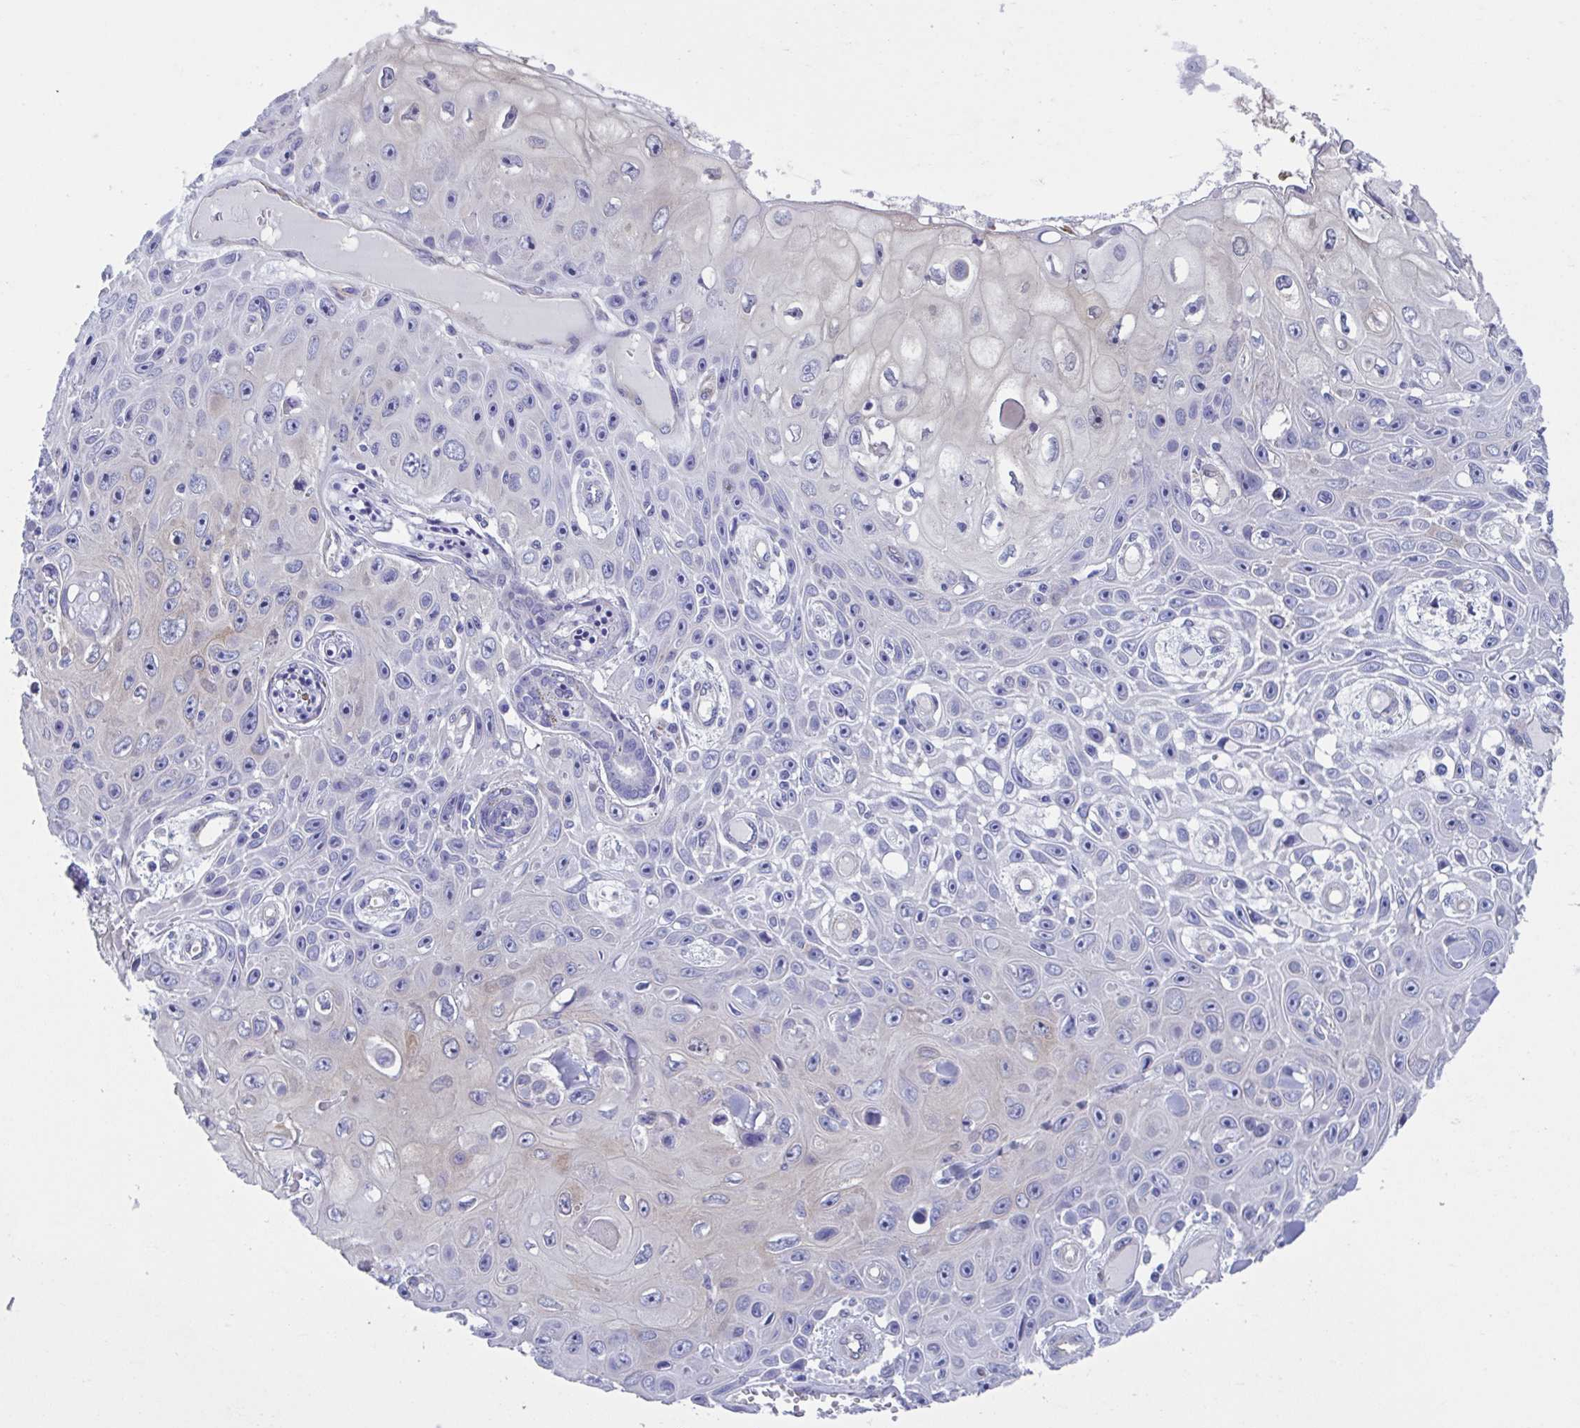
{"staining": {"intensity": "negative", "quantity": "none", "location": "none"}, "tissue": "skin cancer", "cell_type": "Tumor cells", "image_type": "cancer", "snomed": [{"axis": "morphology", "description": "Squamous cell carcinoma, NOS"}, {"axis": "topography", "description": "Skin"}], "caption": "Image shows no significant protein expression in tumor cells of skin cancer.", "gene": "LPIN3", "patient": {"sex": "male", "age": 82}}